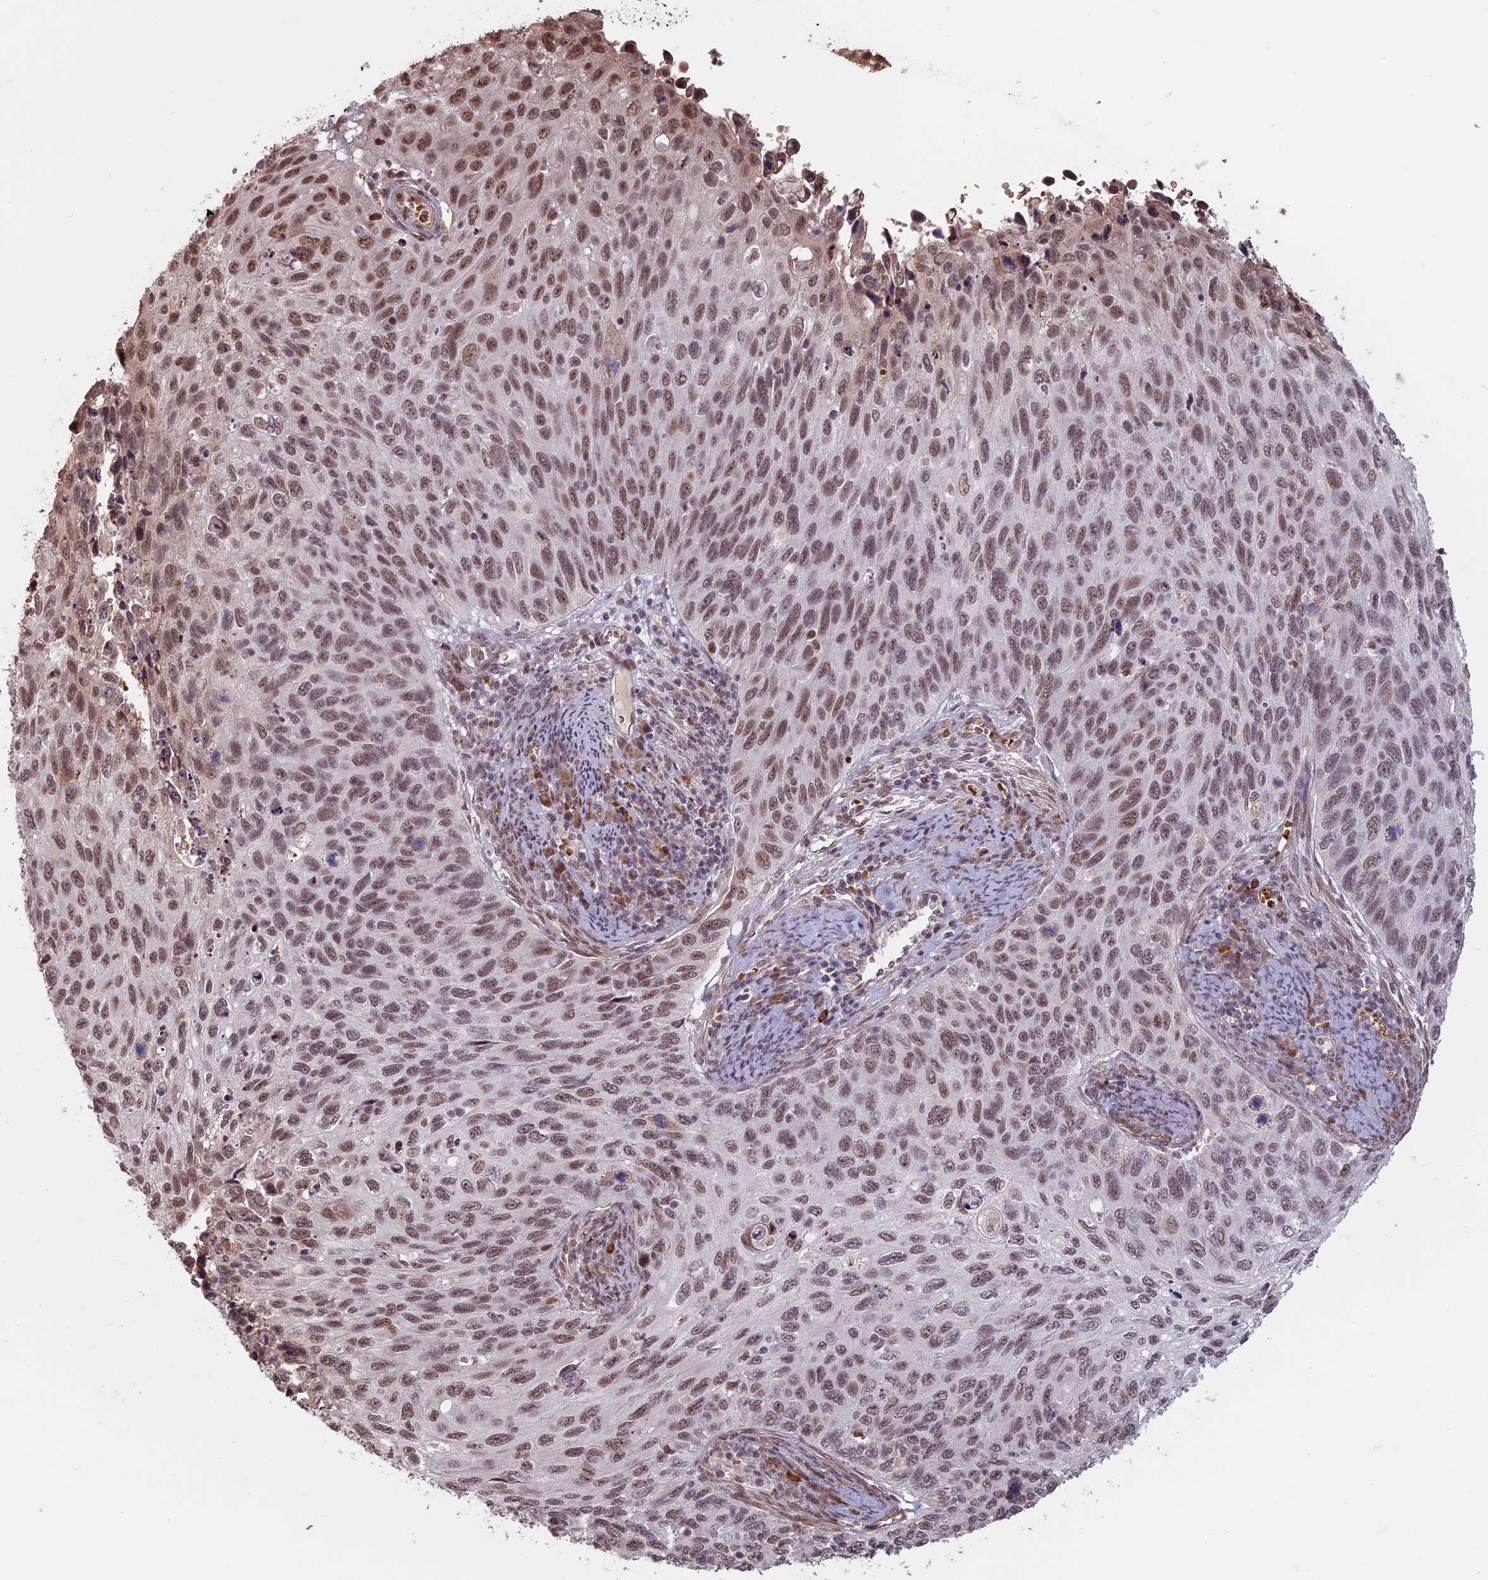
{"staining": {"intensity": "moderate", "quantity": ">75%", "location": "nuclear"}, "tissue": "cervical cancer", "cell_type": "Tumor cells", "image_type": "cancer", "snomed": [{"axis": "morphology", "description": "Squamous cell carcinoma, NOS"}, {"axis": "topography", "description": "Cervix"}], "caption": "A brown stain labels moderate nuclear expression of a protein in cervical cancer tumor cells.", "gene": "MFAP1", "patient": {"sex": "female", "age": 70}}